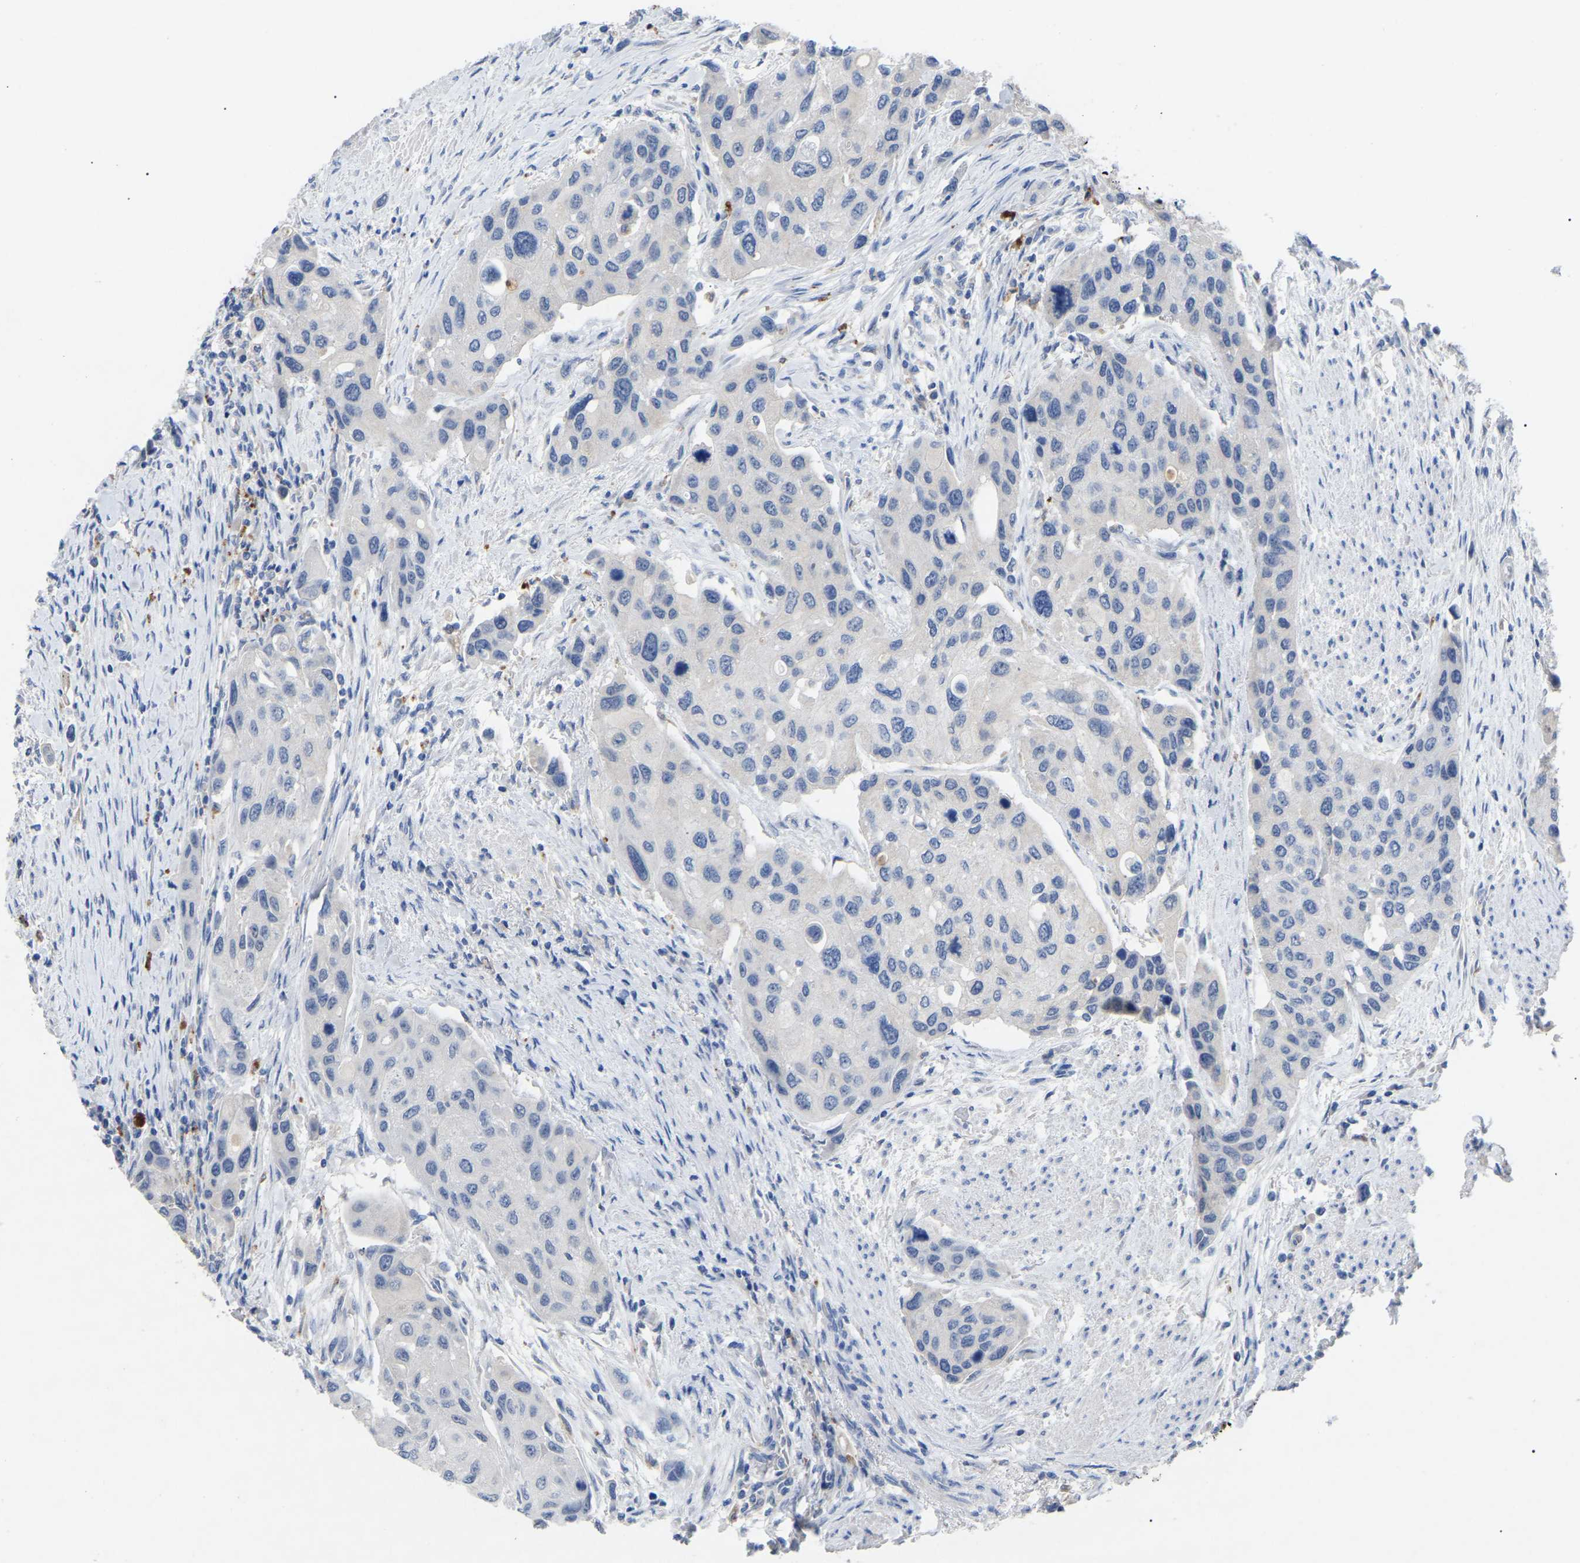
{"staining": {"intensity": "negative", "quantity": "none", "location": "none"}, "tissue": "urothelial cancer", "cell_type": "Tumor cells", "image_type": "cancer", "snomed": [{"axis": "morphology", "description": "Urothelial carcinoma, High grade"}, {"axis": "topography", "description": "Urinary bladder"}], "caption": "Micrograph shows no protein expression in tumor cells of urothelial cancer tissue.", "gene": "SMPD2", "patient": {"sex": "female", "age": 56}}